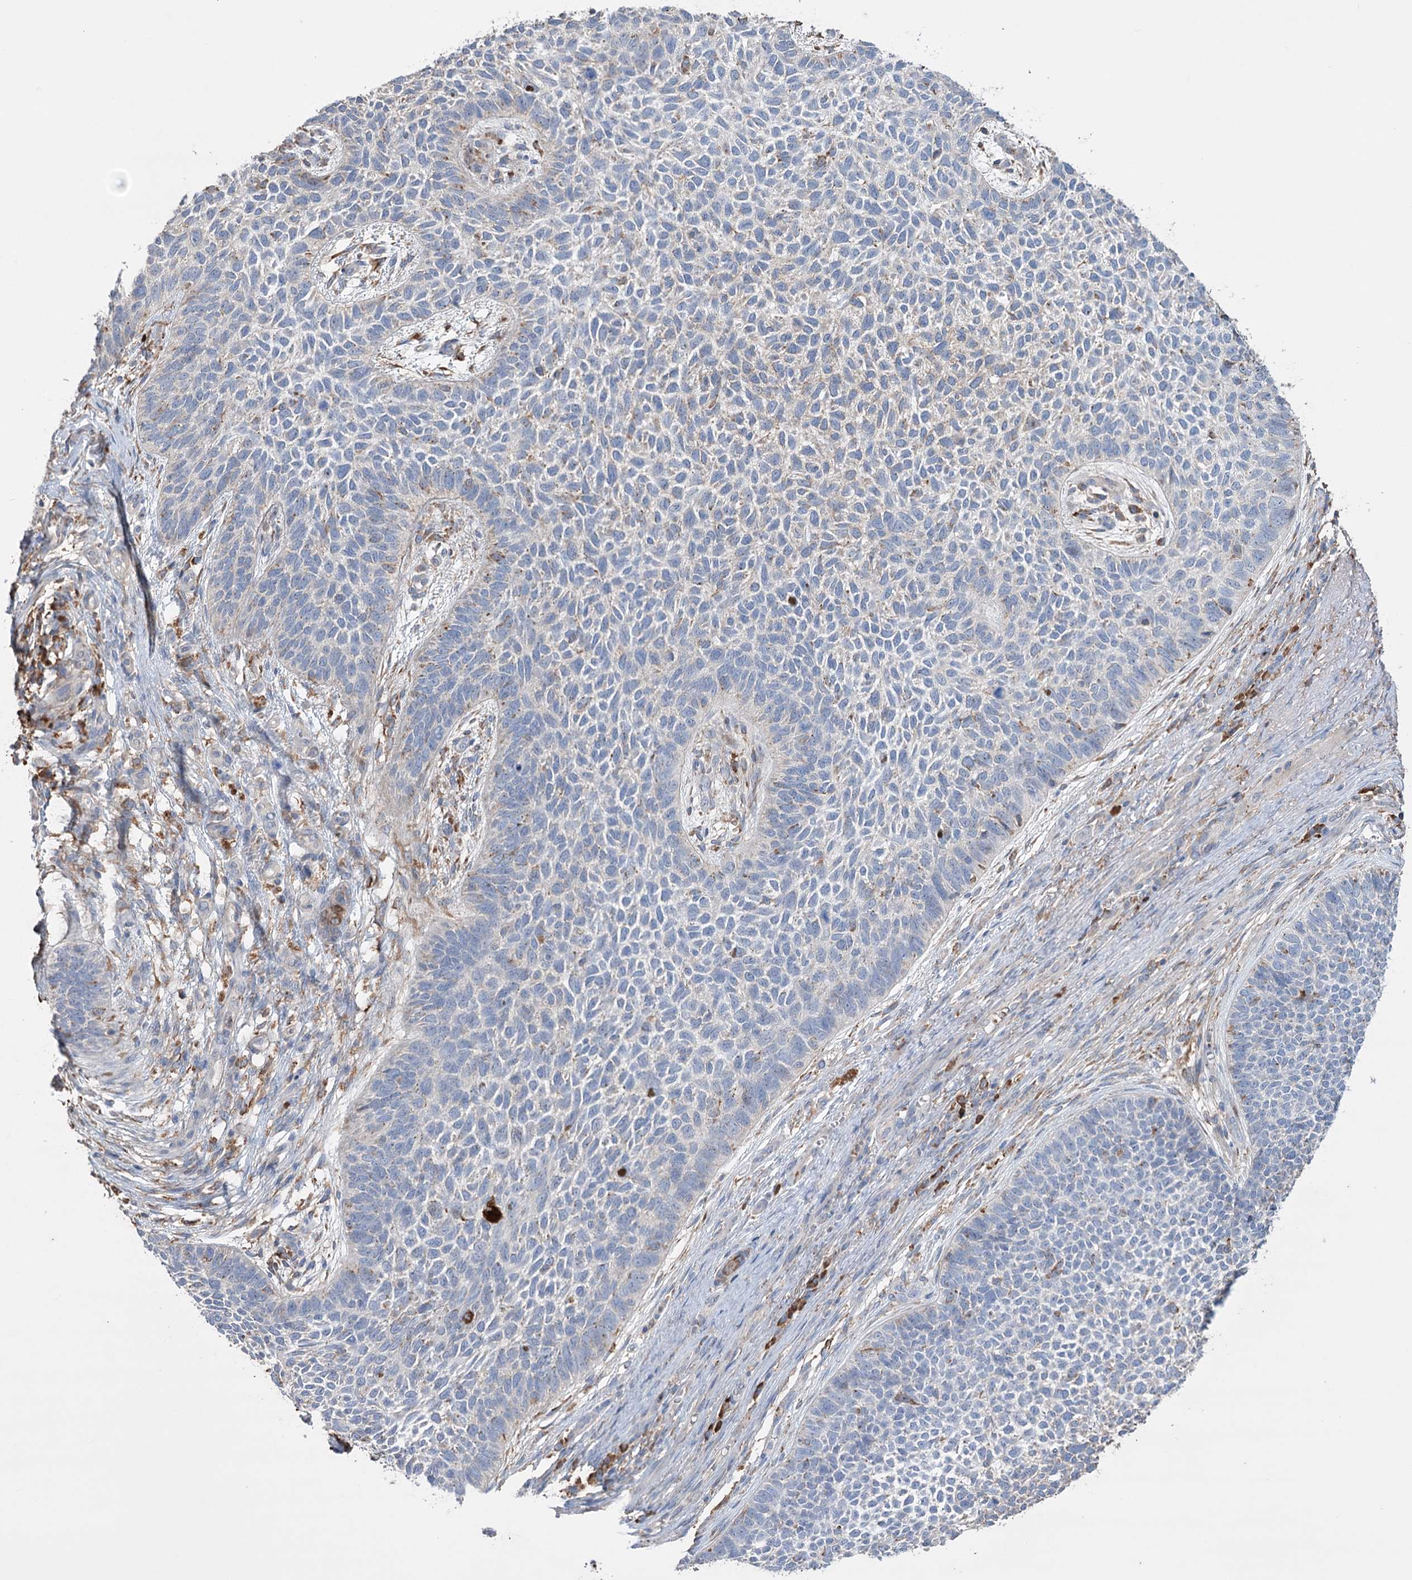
{"staining": {"intensity": "weak", "quantity": "<25%", "location": "cytoplasmic/membranous"}, "tissue": "skin cancer", "cell_type": "Tumor cells", "image_type": "cancer", "snomed": [{"axis": "morphology", "description": "Basal cell carcinoma"}, {"axis": "topography", "description": "Skin"}], "caption": "Skin basal cell carcinoma was stained to show a protein in brown. There is no significant staining in tumor cells. The staining is performed using DAB brown chromogen with nuclei counter-stained in using hematoxylin.", "gene": "TRIM71", "patient": {"sex": "female", "age": 84}}